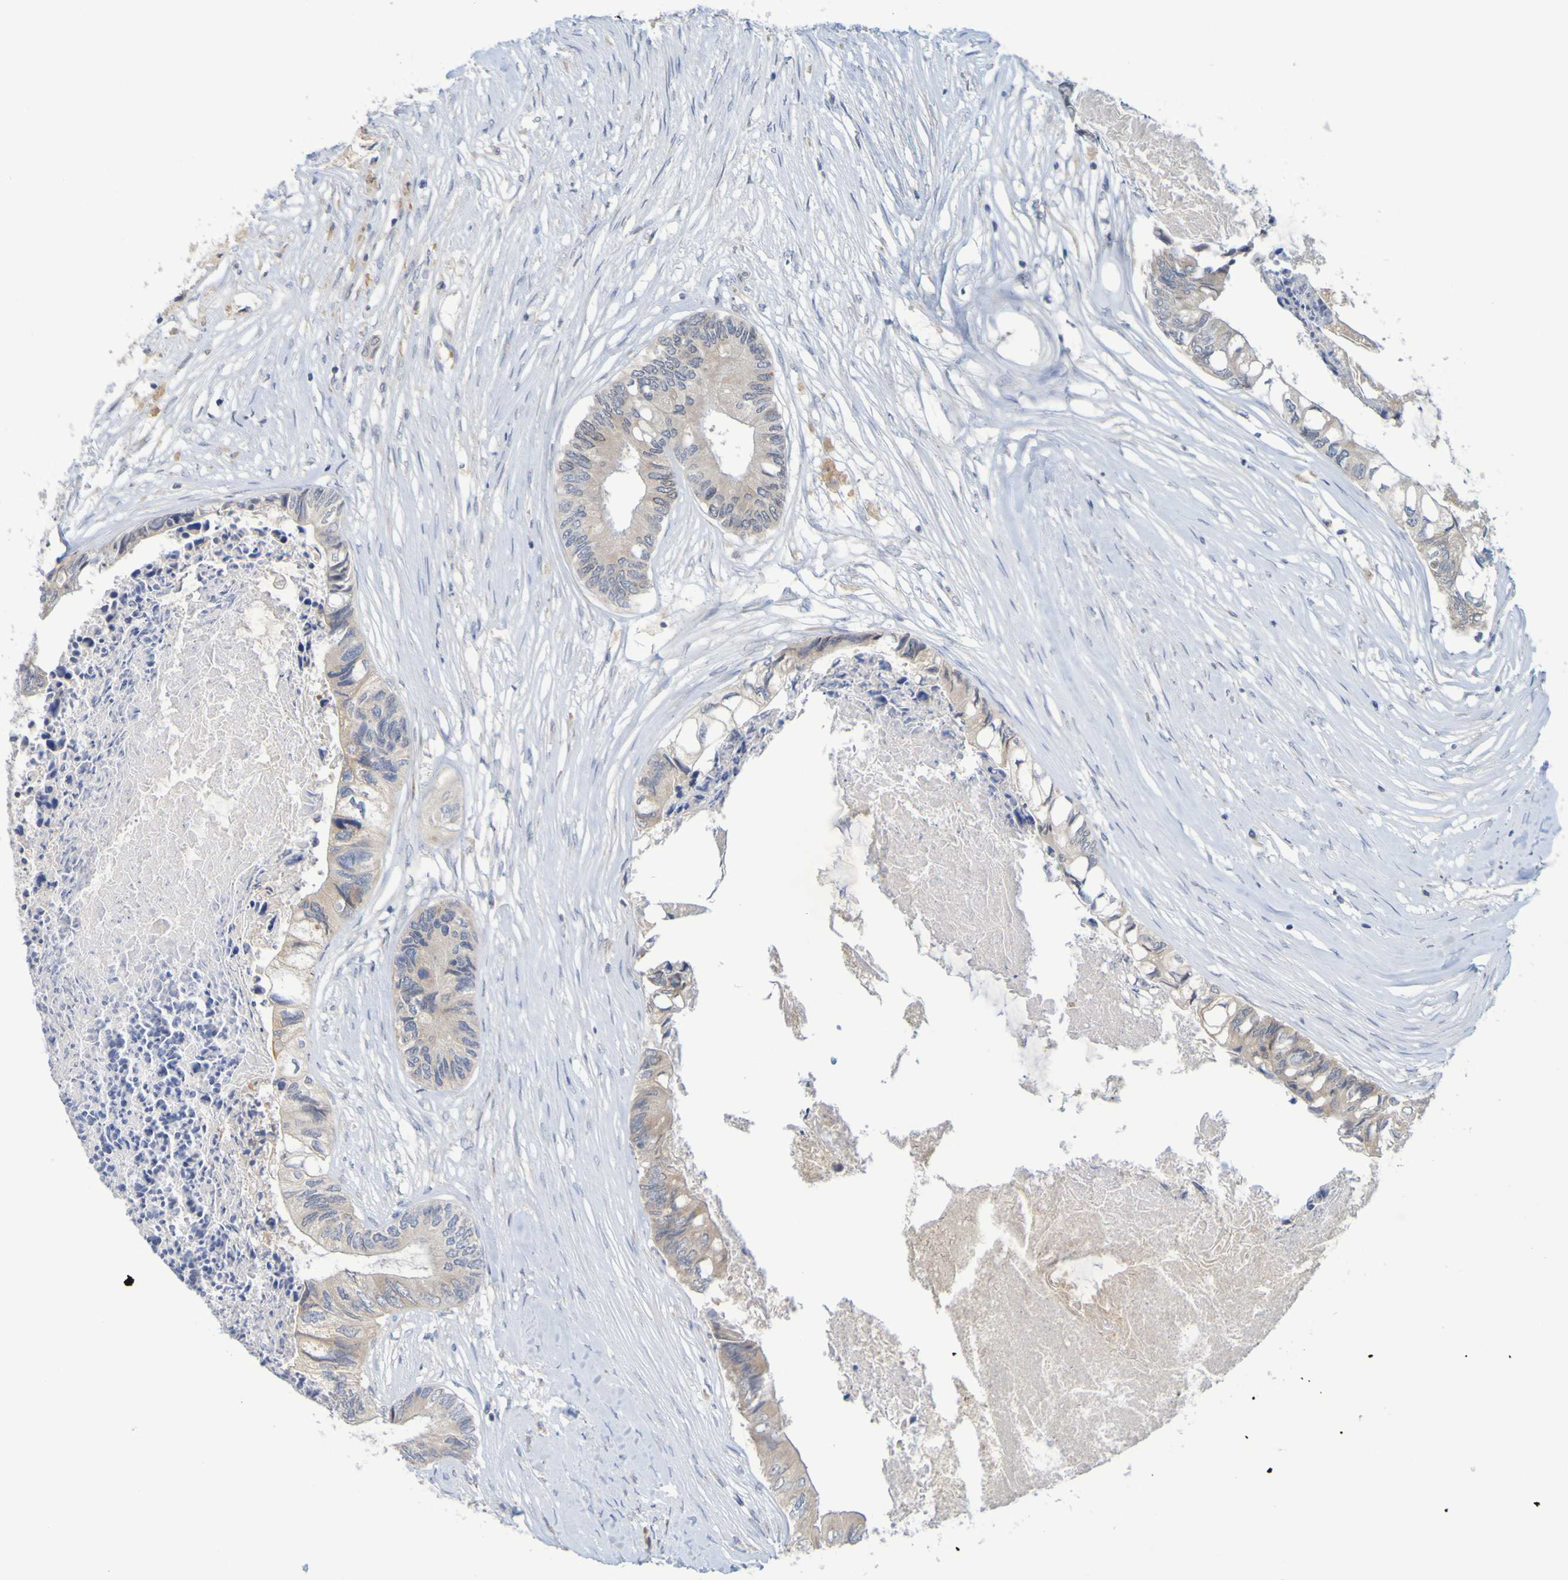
{"staining": {"intensity": "weak", "quantity": ">75%", "location": "cytoplasmic/membranous"}, "tissue": "colorectal cancer", "cell_type": "Tumor cells", "image_type": "cancer", "snomed": [{"axis": "morphology", "description": "Adenocarcinoma, NOS"}, {"axis": "topography", "description": "Rectum"}], "caption": "Adenocarcinoma (colorectal) was stained to show a protein in brown. There is low levels of weak cytoplasmic/membranous expression in approximately >75% of tumor cells.", "gene": "LILRB5", "patient": {"sex": "male", "age": 63}}